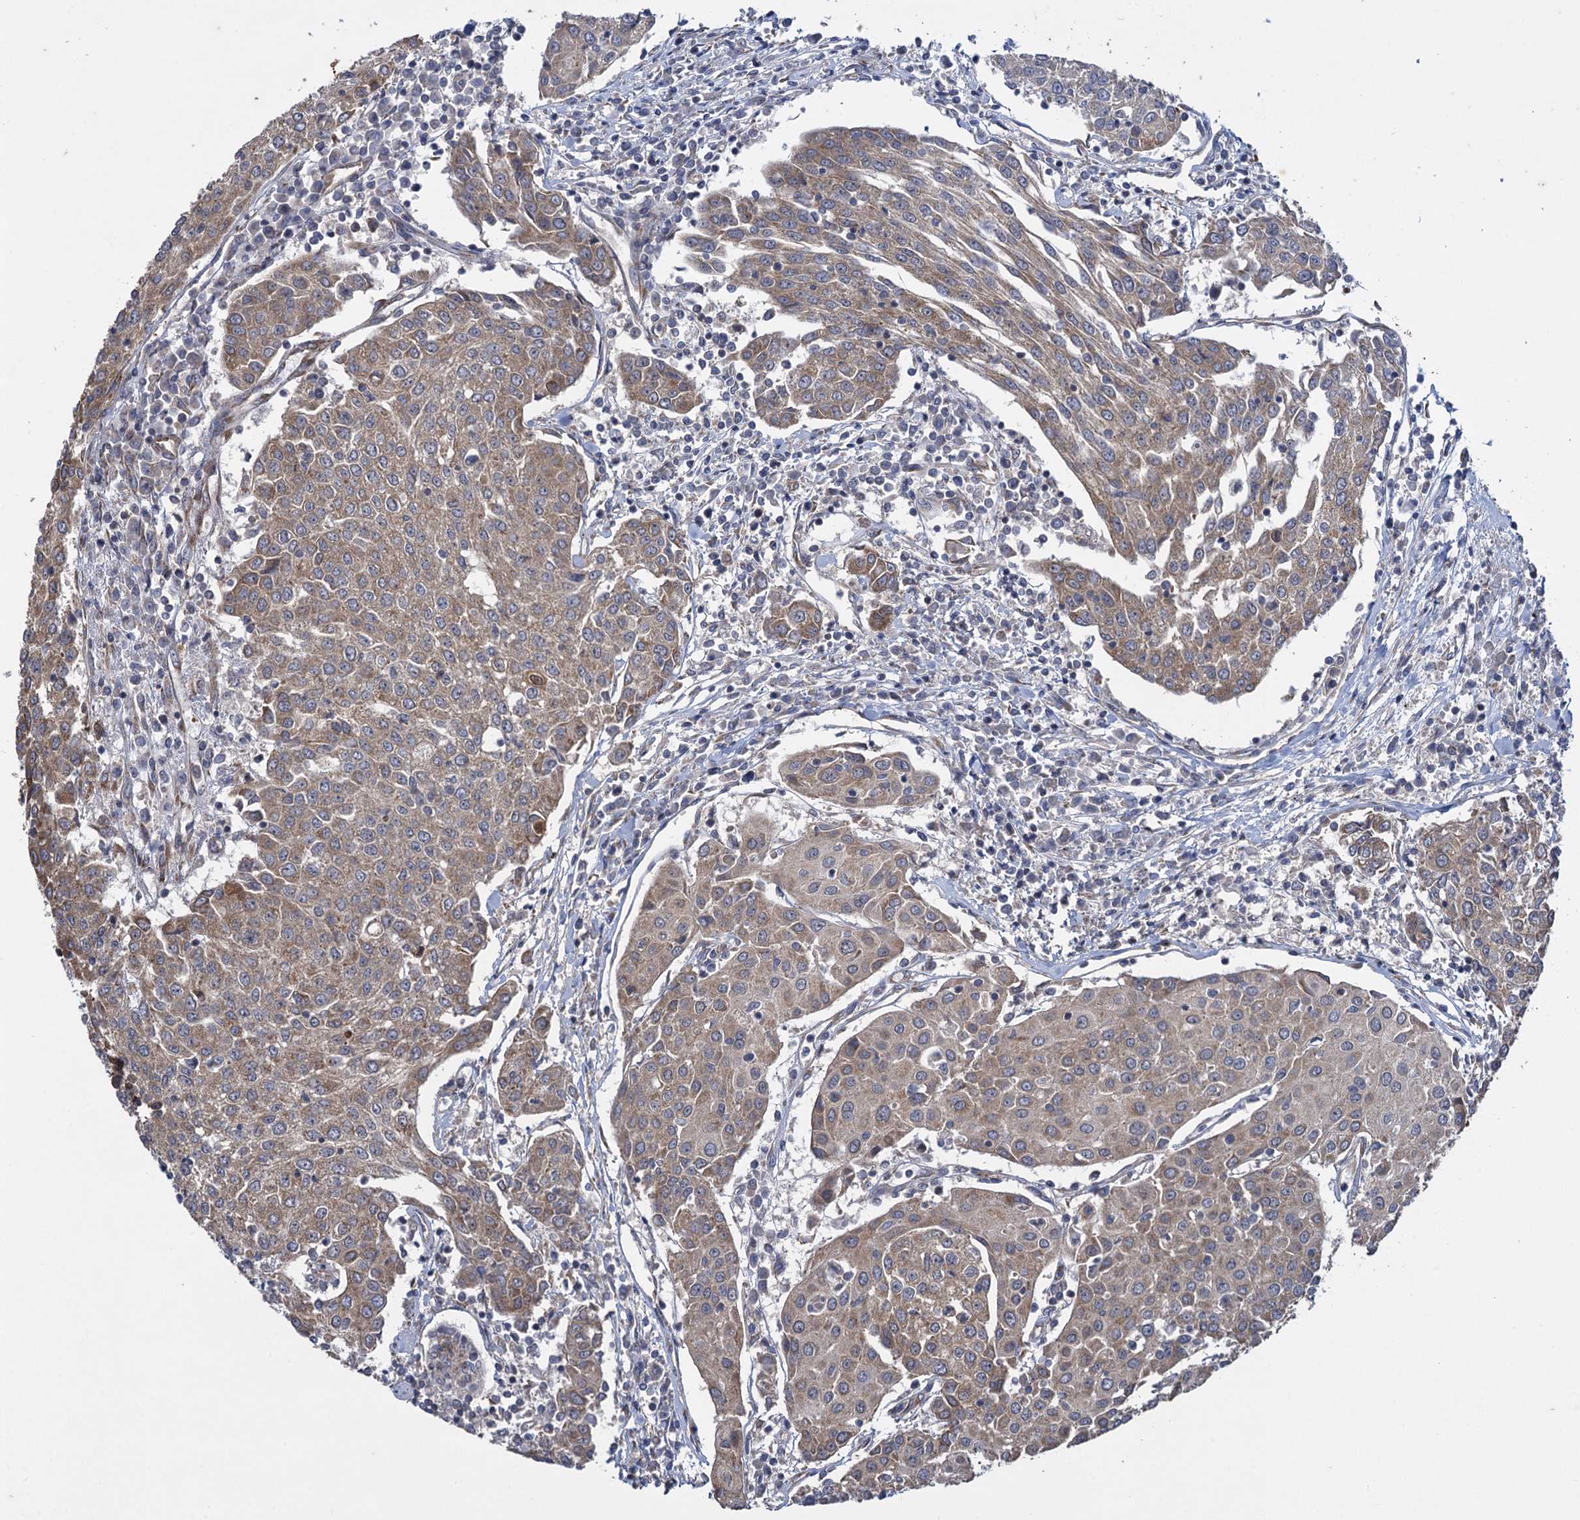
{"staining": {"intensity": "weak", "quantity": ">75%", "location": "cytoplasmic/membranous"}, "tissue": "urothelial cancer", "cell_type": "Tumor cells", "image_type": "cancer", "snomed": [{"axis": "morphology", "description": "Urothelial carcinoma, High grade"}, {"axis": "topography", "description": "Urinary bladder"}], "caption": "Tumor cells demonstrate weak cytoplasmic/membranous staining in approximately >75% of cells in urothelial cancer.", "gene": "HAUS1", "patient": {"sex": "female", "age": 85}}